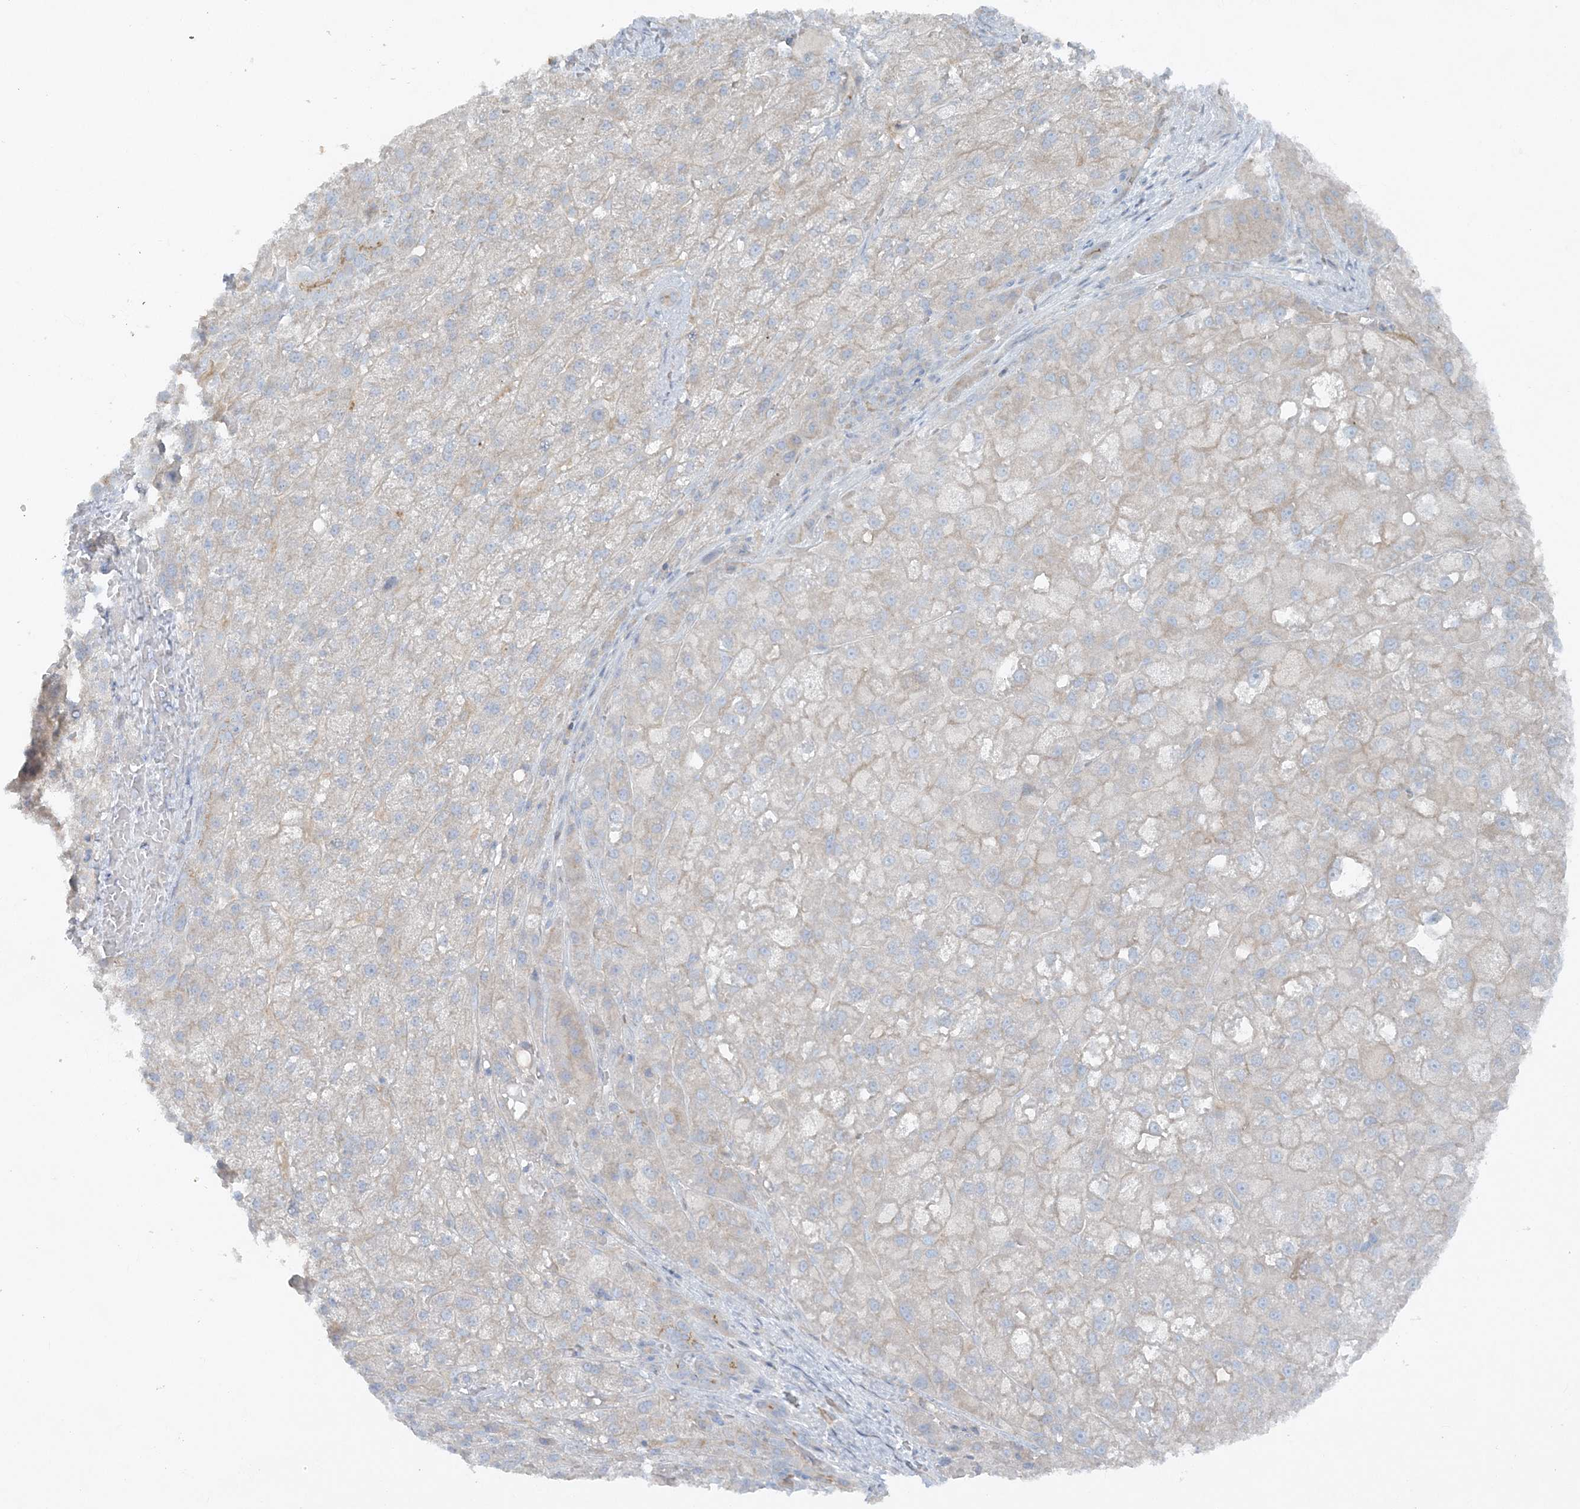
{"staining": {"intensity": "negative", "quantity": "none", "location": "none"}, "tissue": "liver cancer", "cell_type": "Tumor cells", "image_type": "cancer", "snomed": [{"axis": "morphology", "description": "Carcinoma, Hepatocellular, NOS"}, {"axis": "topography", "description": "Liver"}], "caption": "High magnification brightfield microscopy of liver hepatocellular carcinoma stained with DAB (3,3'-diaminobenzidine) (brown) and counterstained with hematoxylin (blue): tumor cells show no significant staining. (DAB (3,3'-diaminobenzidine) immunohistochemistry (IHC), high magnification).", "gene": "ATP11A", "patient": {"sex": "male", "age": 57}}